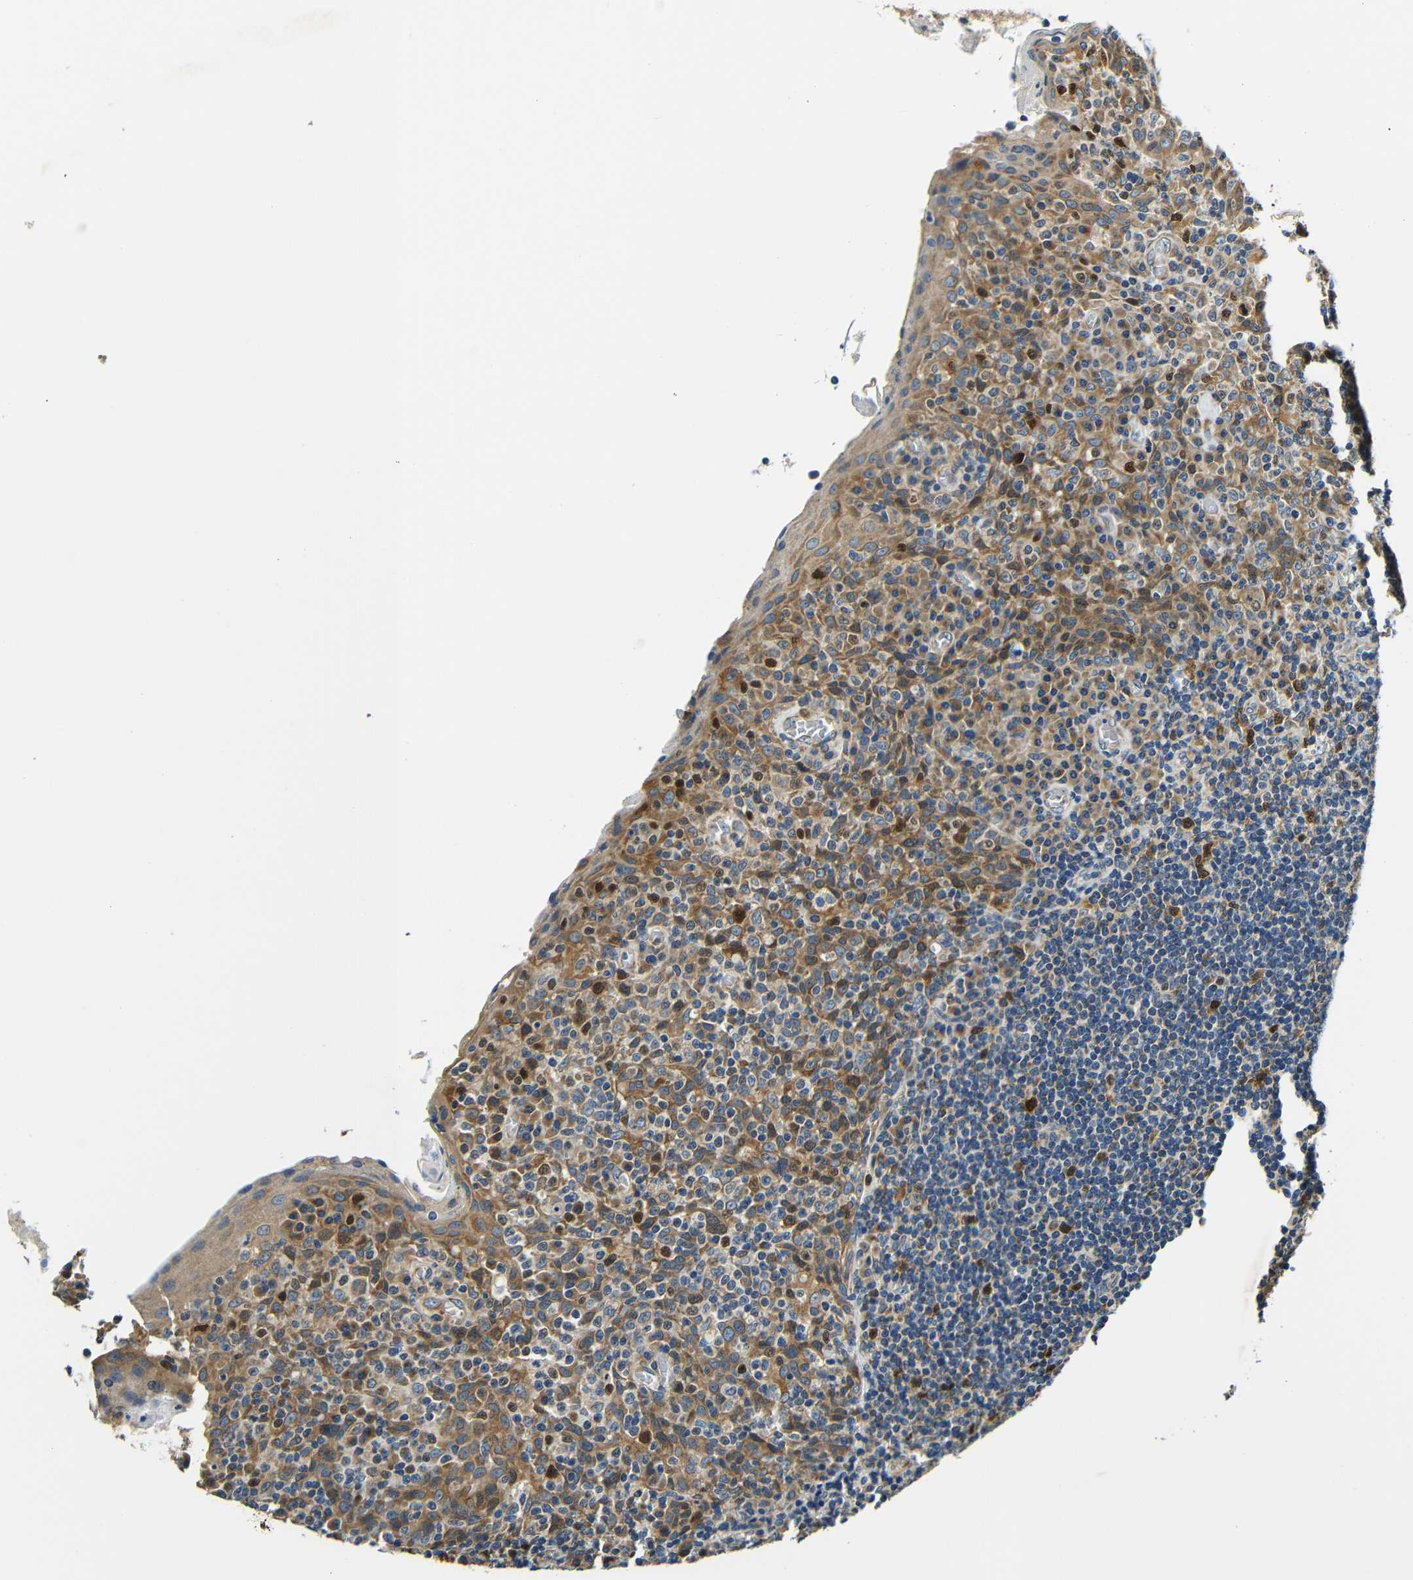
{"staining": {"intensity": "strong", "quantity": ">75%", "location": "cytoplasmic/membranous,nuclear"}, "tissue": "tonsil", "cell_type": "Germinal center cells", "image_type": "normal", "snomed": [{"axis": "morphology", "description": "Normal tissue, NOS"}, {"axis": "topography", "description": "Tonsil"}], "caption": "A high amount of strong cytoplasmic/membranous,nuclear expression is seen in about >75% of germinal center cells in normal tonsil.", "gene": "VAPB", "patient": {"sex": "male", "age": 17}}